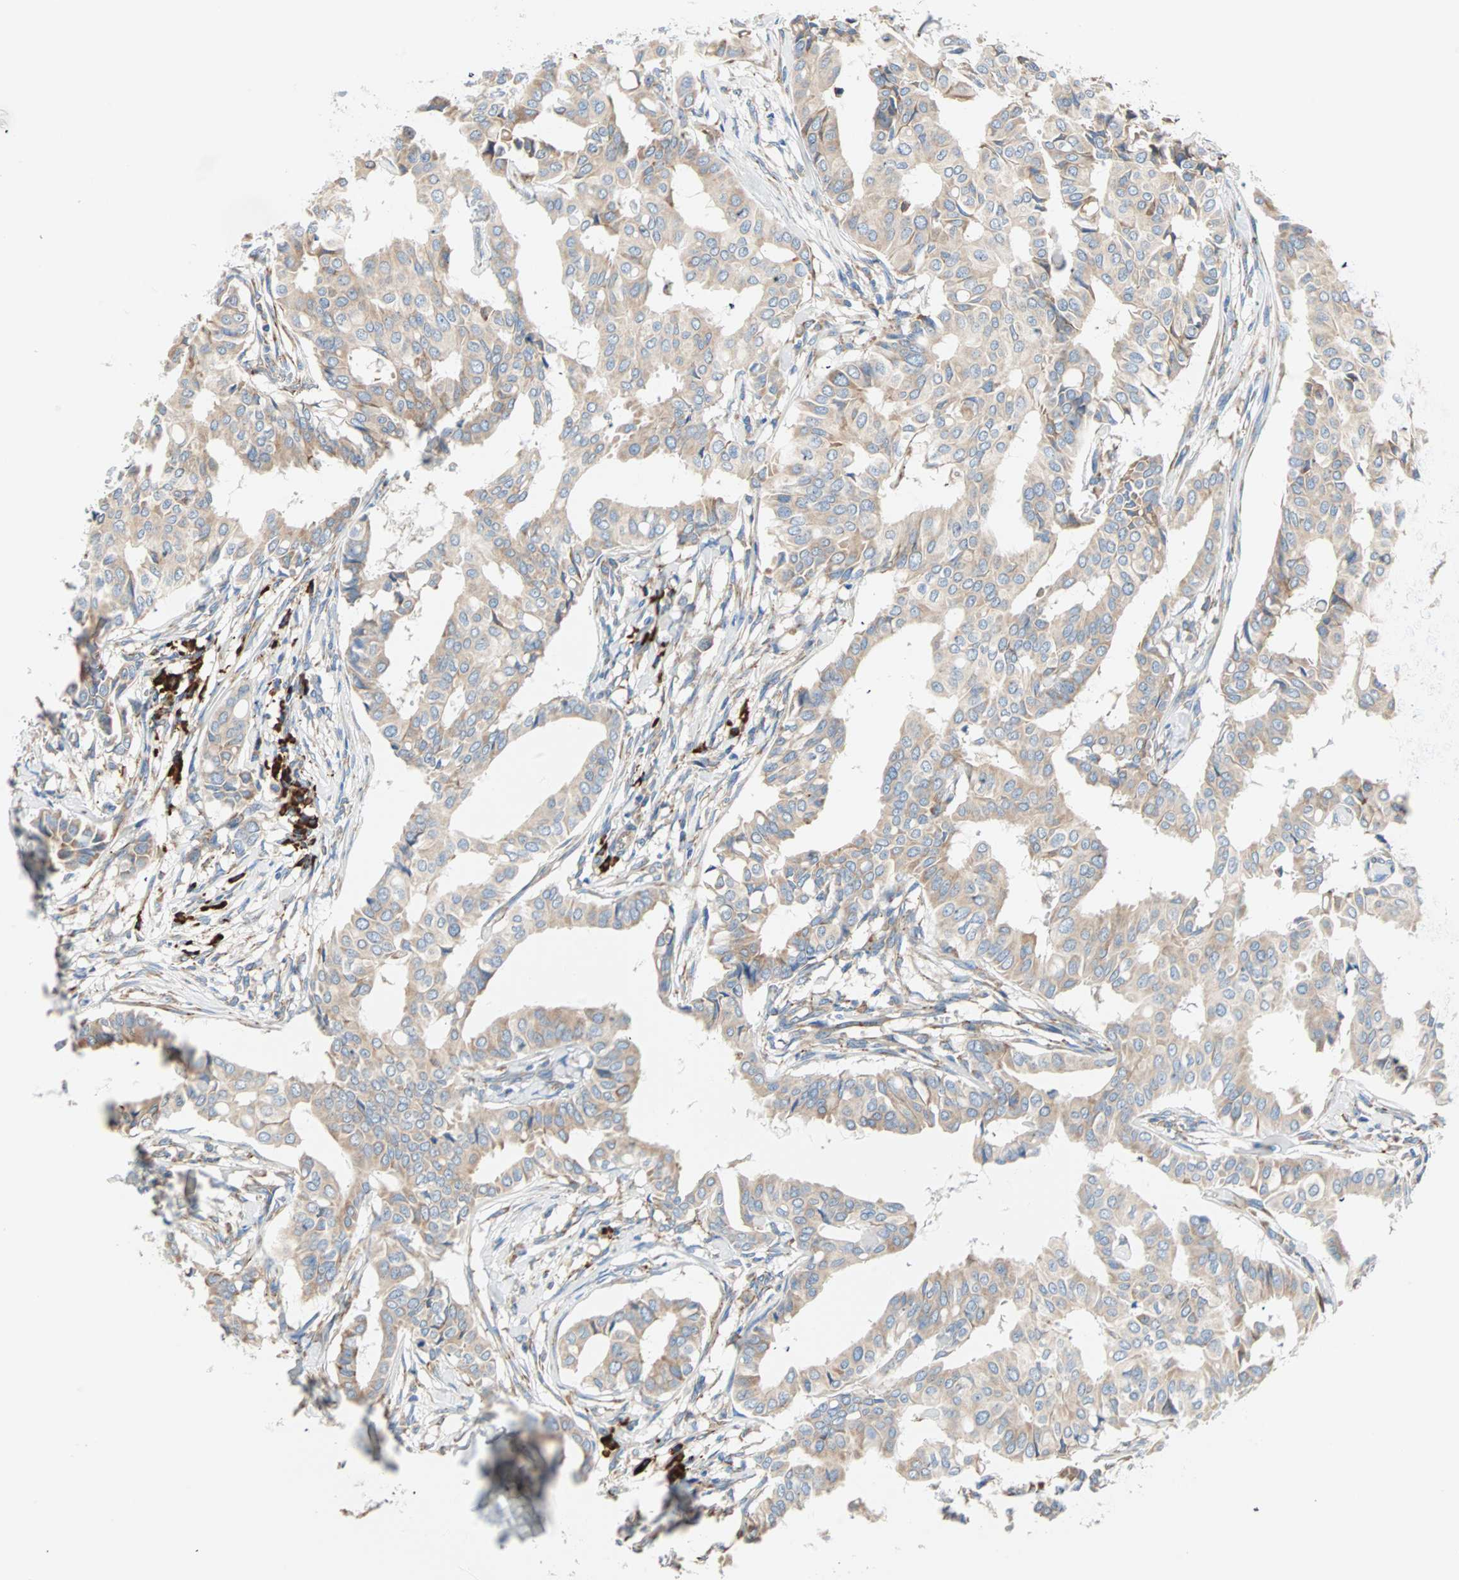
{"staining": {"intensity": "weak", "quantity": ">75%", "location": "cytoplasmic/membranous"}, "tissue": "head and neck cancer", "cell_type": "Tumor cells", "image_type": "cancer", "snomed": [{"axis": "morphology", "description": "Adenocarcinoma, NOS"}, {"axis": "topography", "description": "Salivary gland"}, {"axis": "topography", "description": "Head-Neck"}], "caption": "The photomicrograph exhibits immunohistochemical staining of adenocarcinoma (head and neck). There is weak cytoplasmic/membranous staining is seen in approximately >75% of tumor cells.", "gene": "PLCXD1", "patient": {"sex": "female", "age": 59}}